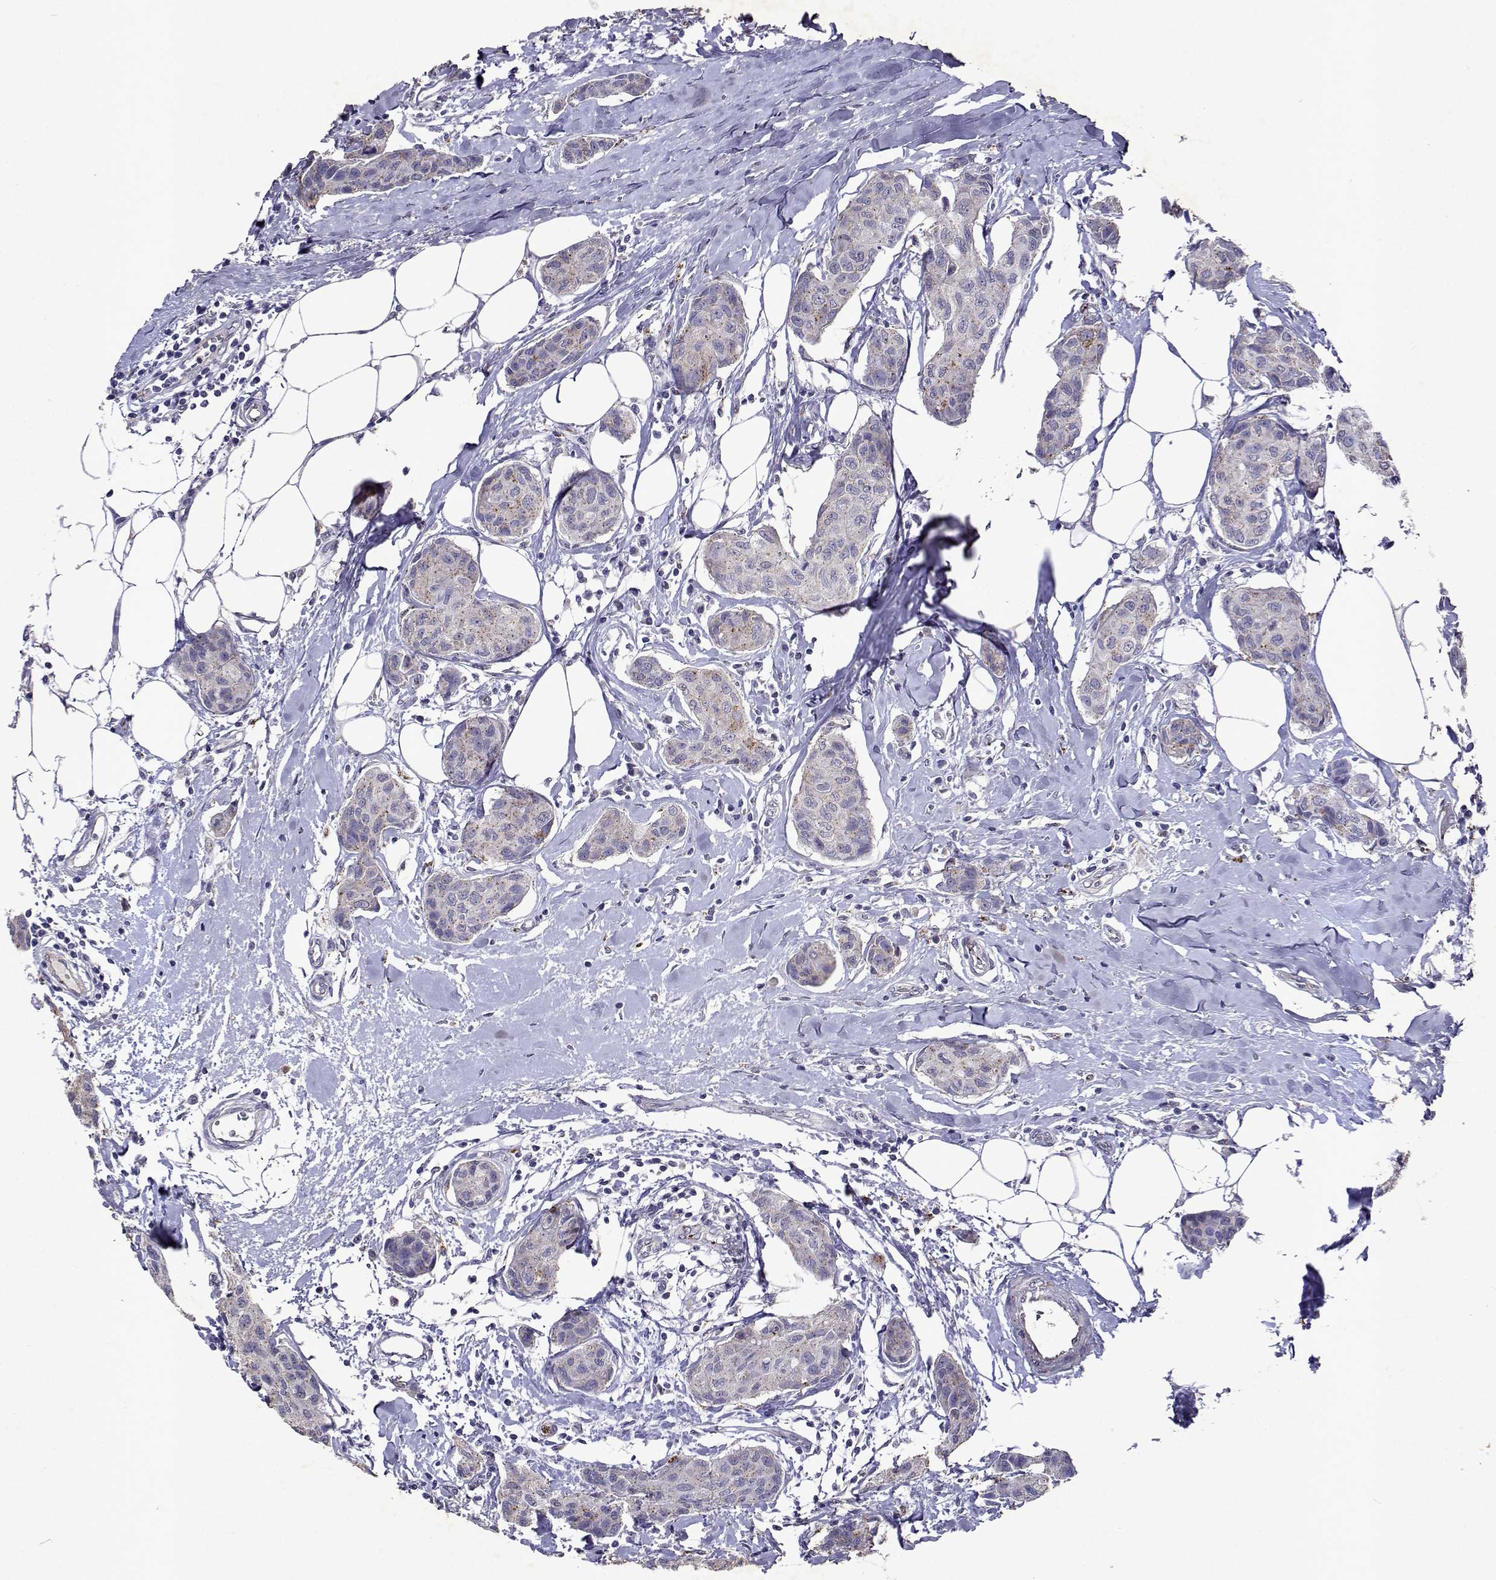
{"staining": {"intensity": "weak", "quantity": "<25%", "location": "cytoplasmic/membranous"}, "tissue": "breast cancer", "cell_type": "Tumor cells", "image_type": "cancer", "snomed": [{"axis": "morphology", "description": "Duct carcinoma"}, {"axis": "topography", "description": "Breast"}], "caption": "Tumor cells are negative for protein expression in human breast intraductal carcinoma. The staining is performed using DAB brown chromogen with nuclei counter-stained in using hematoxylin.", "gene": "DUSP28", "patient": {"sex": "female", "age": 80}}